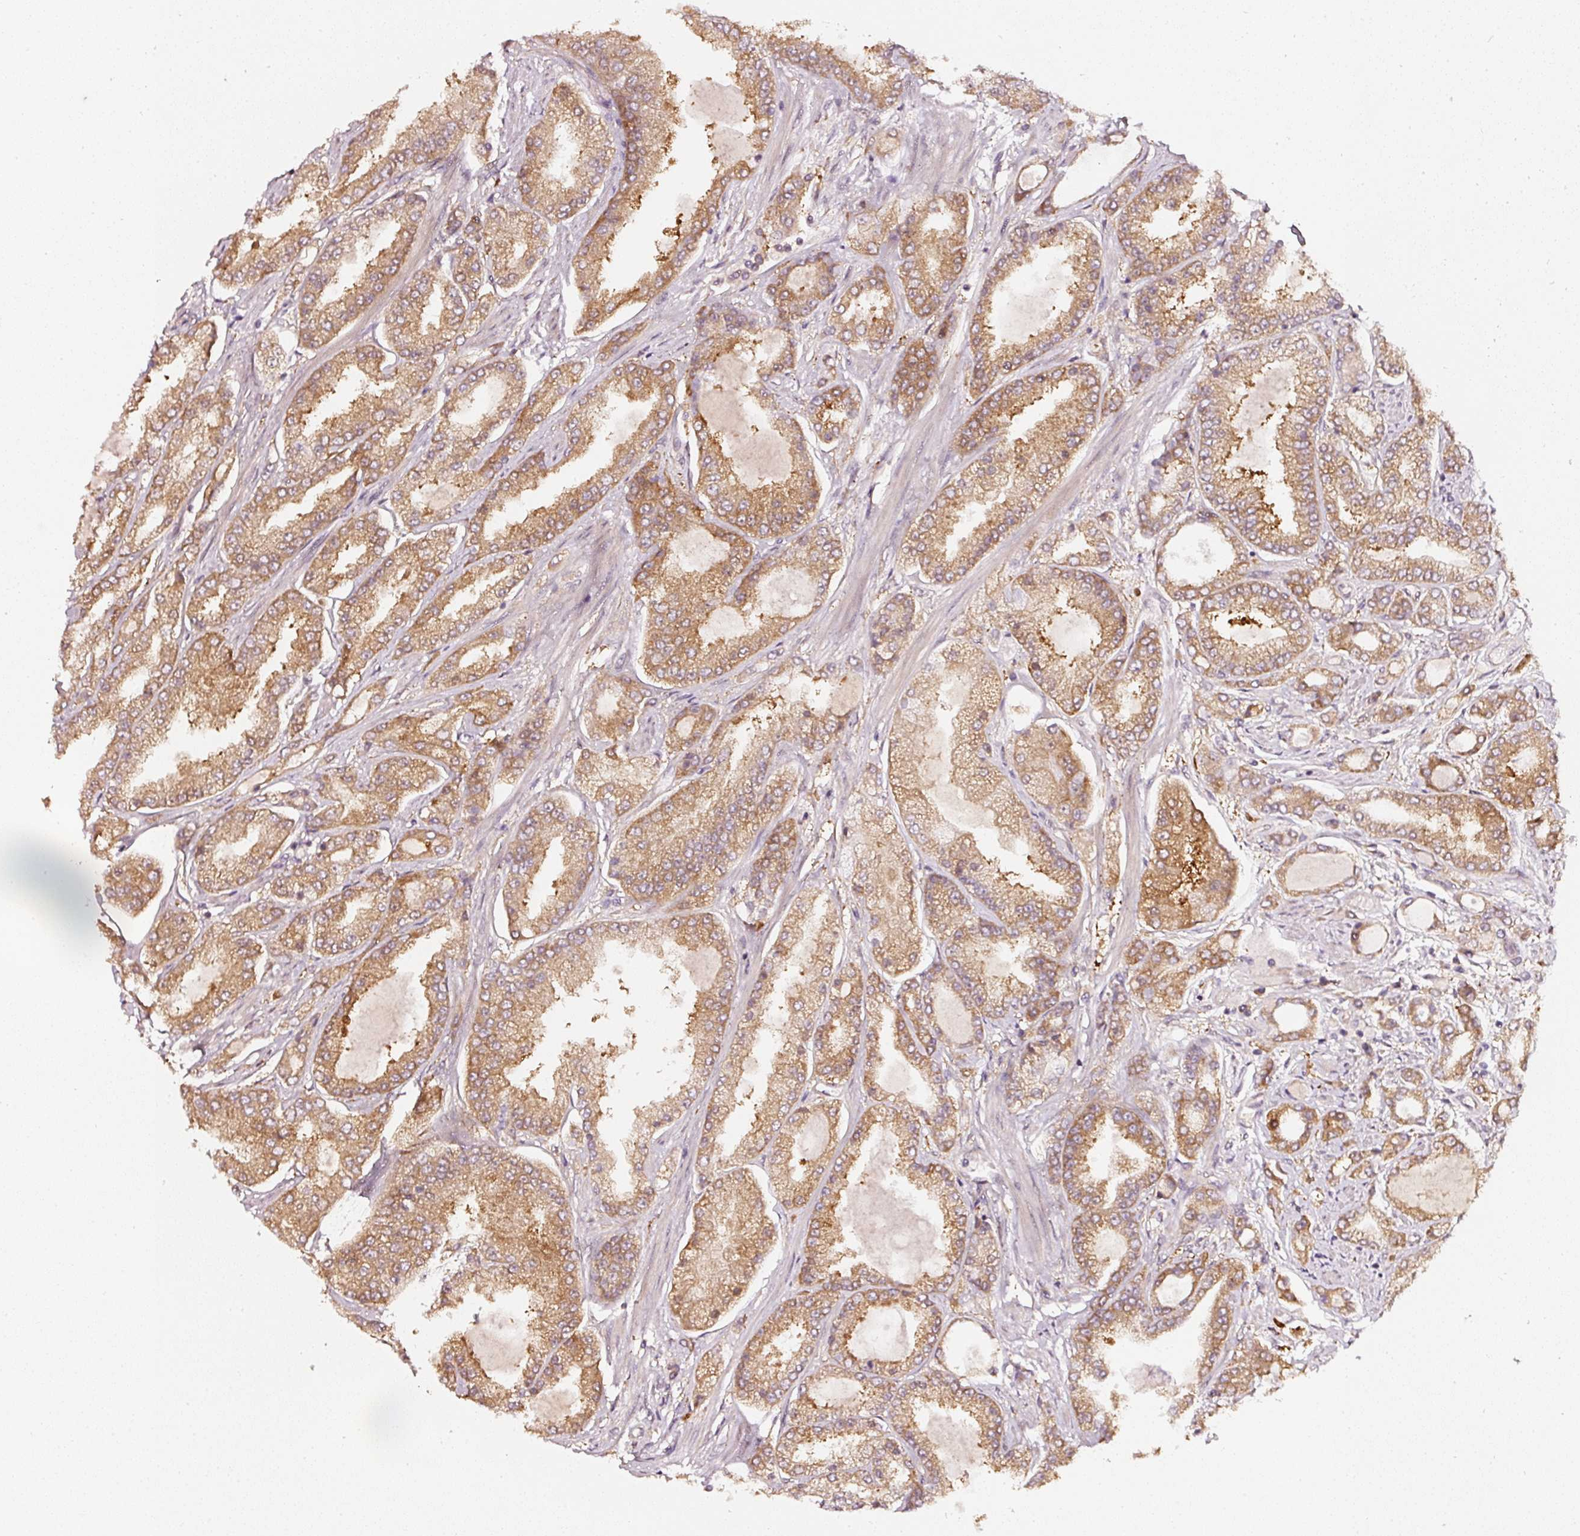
{"staining": {"intensity": "moderate", "quantity": ">75%", "location": "cytoplasmic/membranous"}, "tissue": "prostate cancer", "cell_type": "Tumor cells", "image_type": "cancer", "snomed": [{"axis": "morphology", "description": "Adenocarcinoma, High grade"}, {"axis": "topography", "description": "Prostate"}], "caption": "Protein expression analysis of human prostate high-grade adenocarcinoma reveals moderate cytoplasmic/membranous positivity in approximately >75% of tumor cells.", "gene": "ASMTL", "patient": {"sex": "male", "age": 69}}